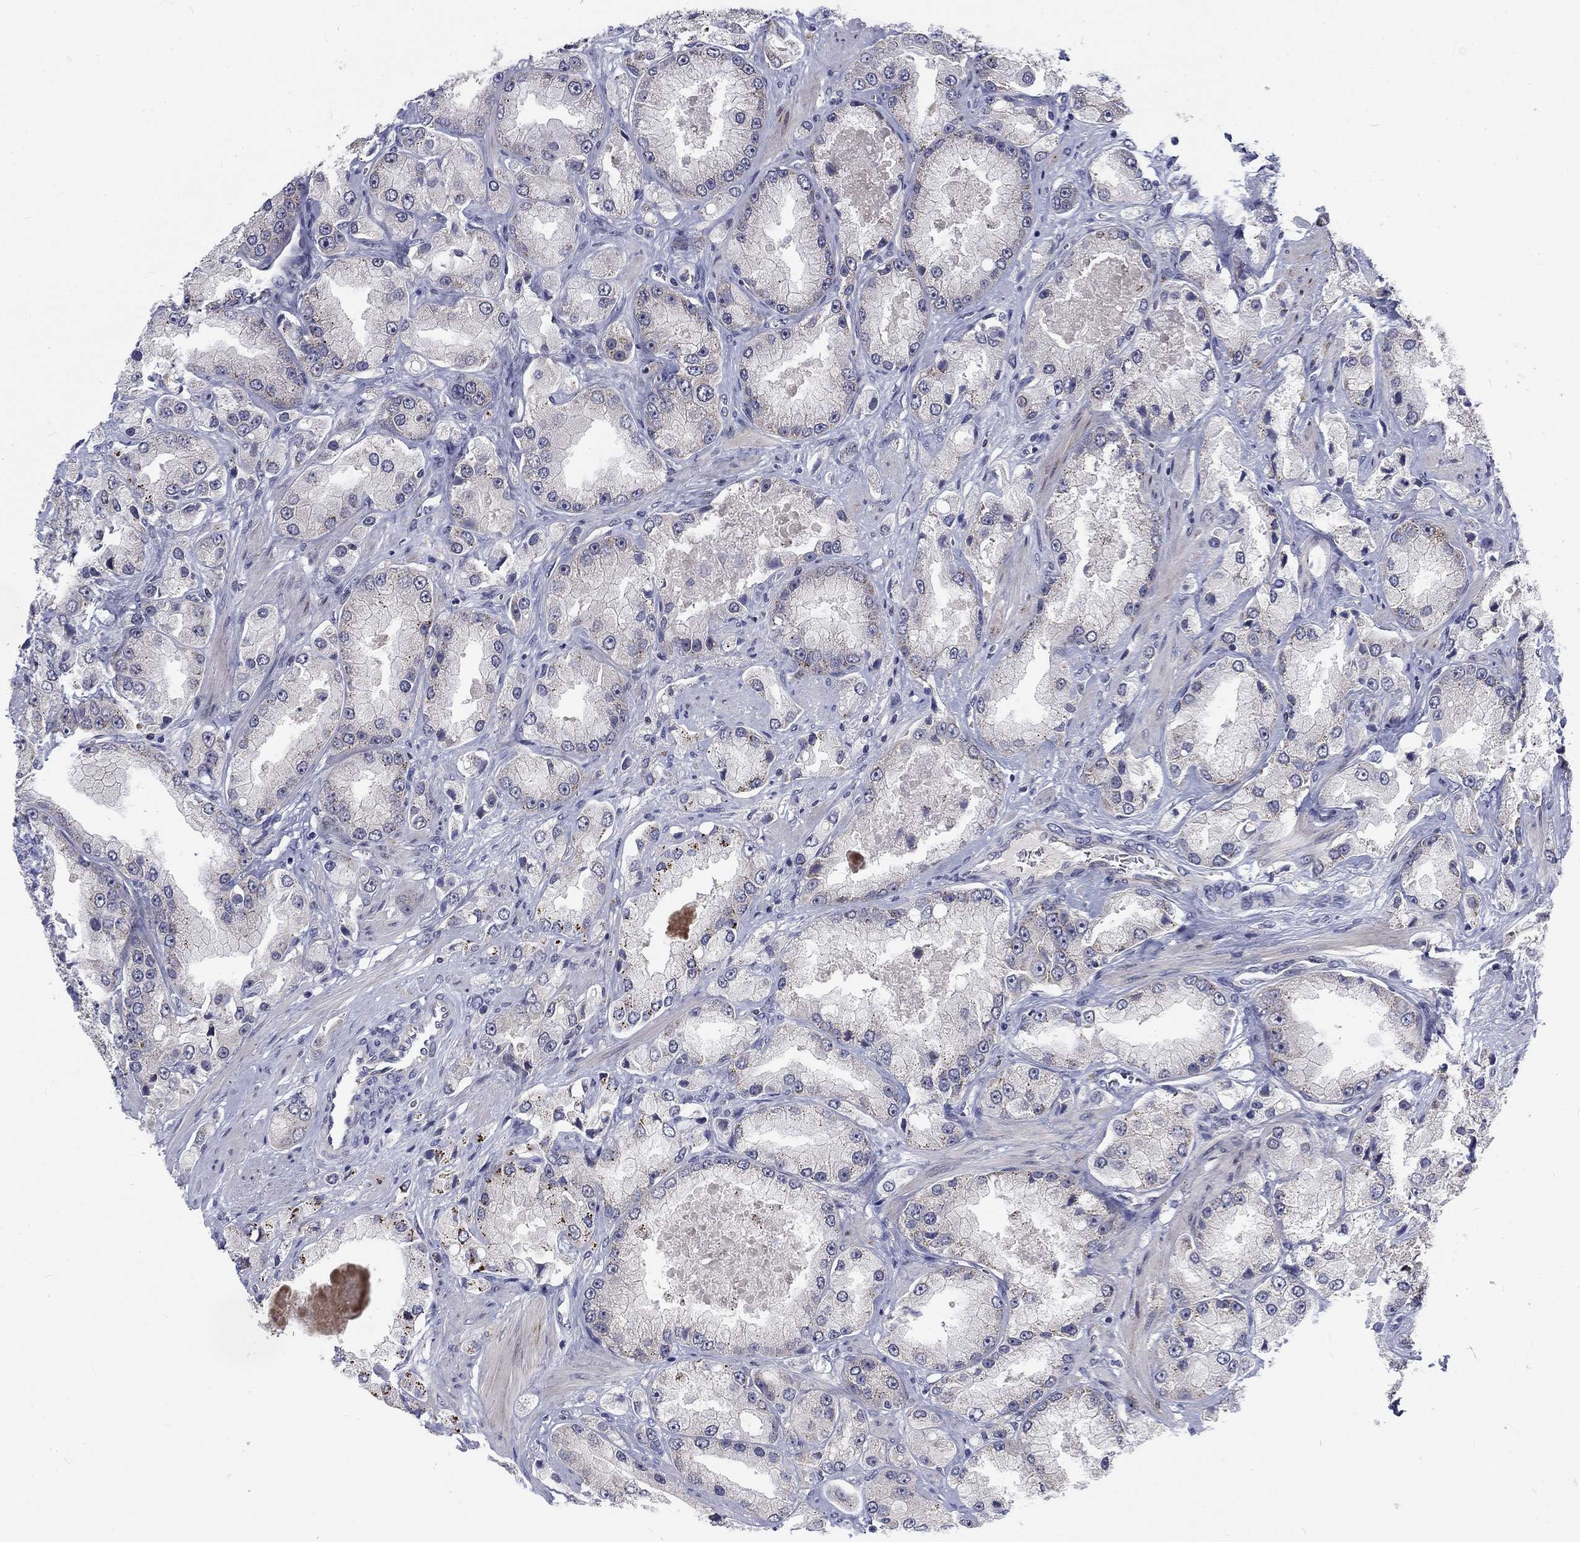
{"staining": {"intensity": "strong", "quantity": "<25%", "location": "cytoplasmic/membranous"}, "tissue": "prostate cancer", "cell_type": "Tumor cells", "image_type": "cancer", "snomed": [{"axis": "morphology", "description": "Adenocarcinoma, NOS"}, {"axis": "topography", "description": "Prostate and seminal vesicle, NOS"}, {"axis": "topography", "description": "Prostate"}], "caption": "Immunohistochemical staining of human prostate cancer (adenocarcinoma) displays medium levels of strong cytoplasmic/membranous staining in approximately <25% of tumor cells.", "gene": "PHKA1", "patient": {"sex": "male", "age": 64}}